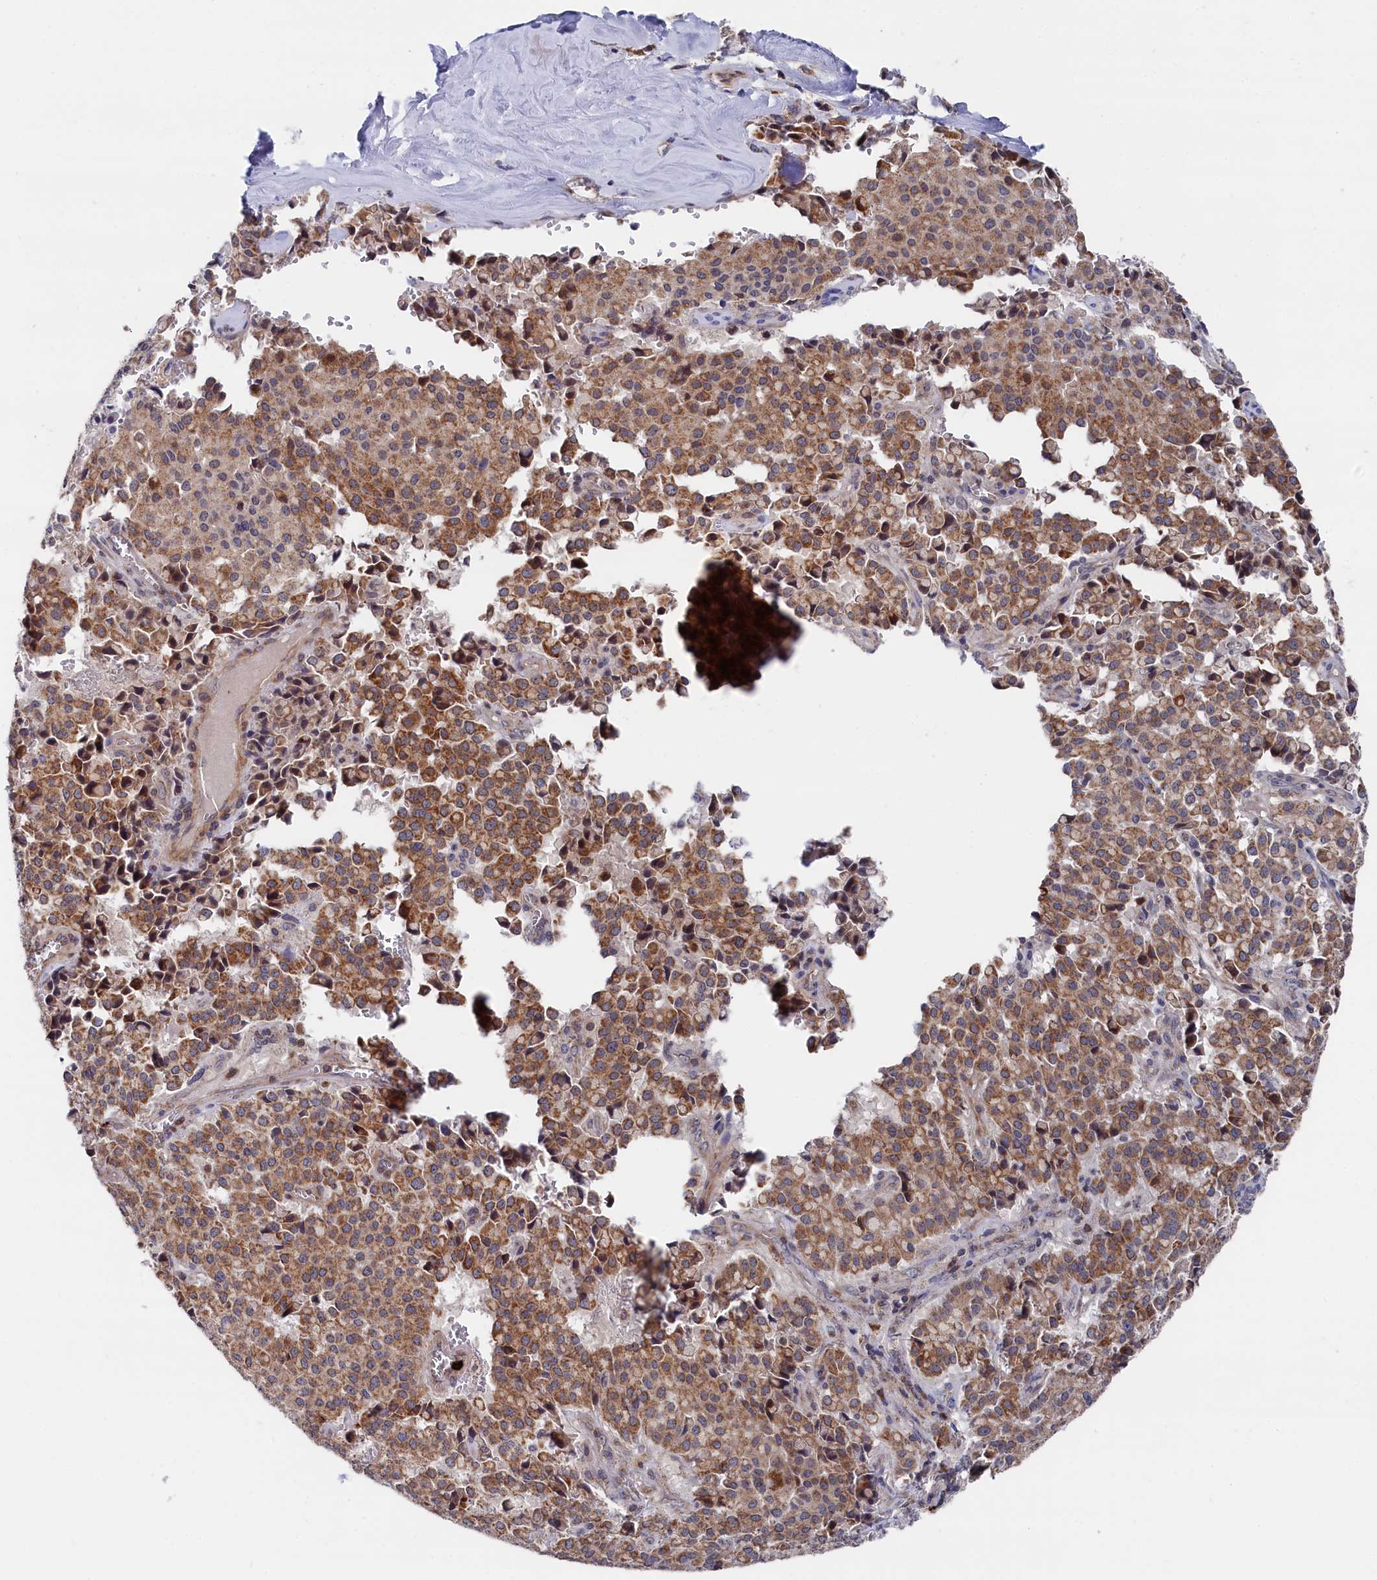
{"staining": {"intensity": "moderate", "quantity": ">75%", "location": "cytoplasmic/membranous"}, "tissue": "pancreatic cancer", "cell_type": "Tumor cells", "image_type": "cancer", "snomed": [{"axis": "morphology", "description": "Adenocarcinoma, NOS"}, {"axis": "topography", "description": "Pancreas"}], "caption": "Immunohistochemical staining of pancreatic cancer (adenocarcinoma) displays medium levels of moderate cytoplasmic/membranous protein expression in about >75% of tumor cells.", "gene": "CHCHD1", "patient": {"sex": "male", "age": 65}}